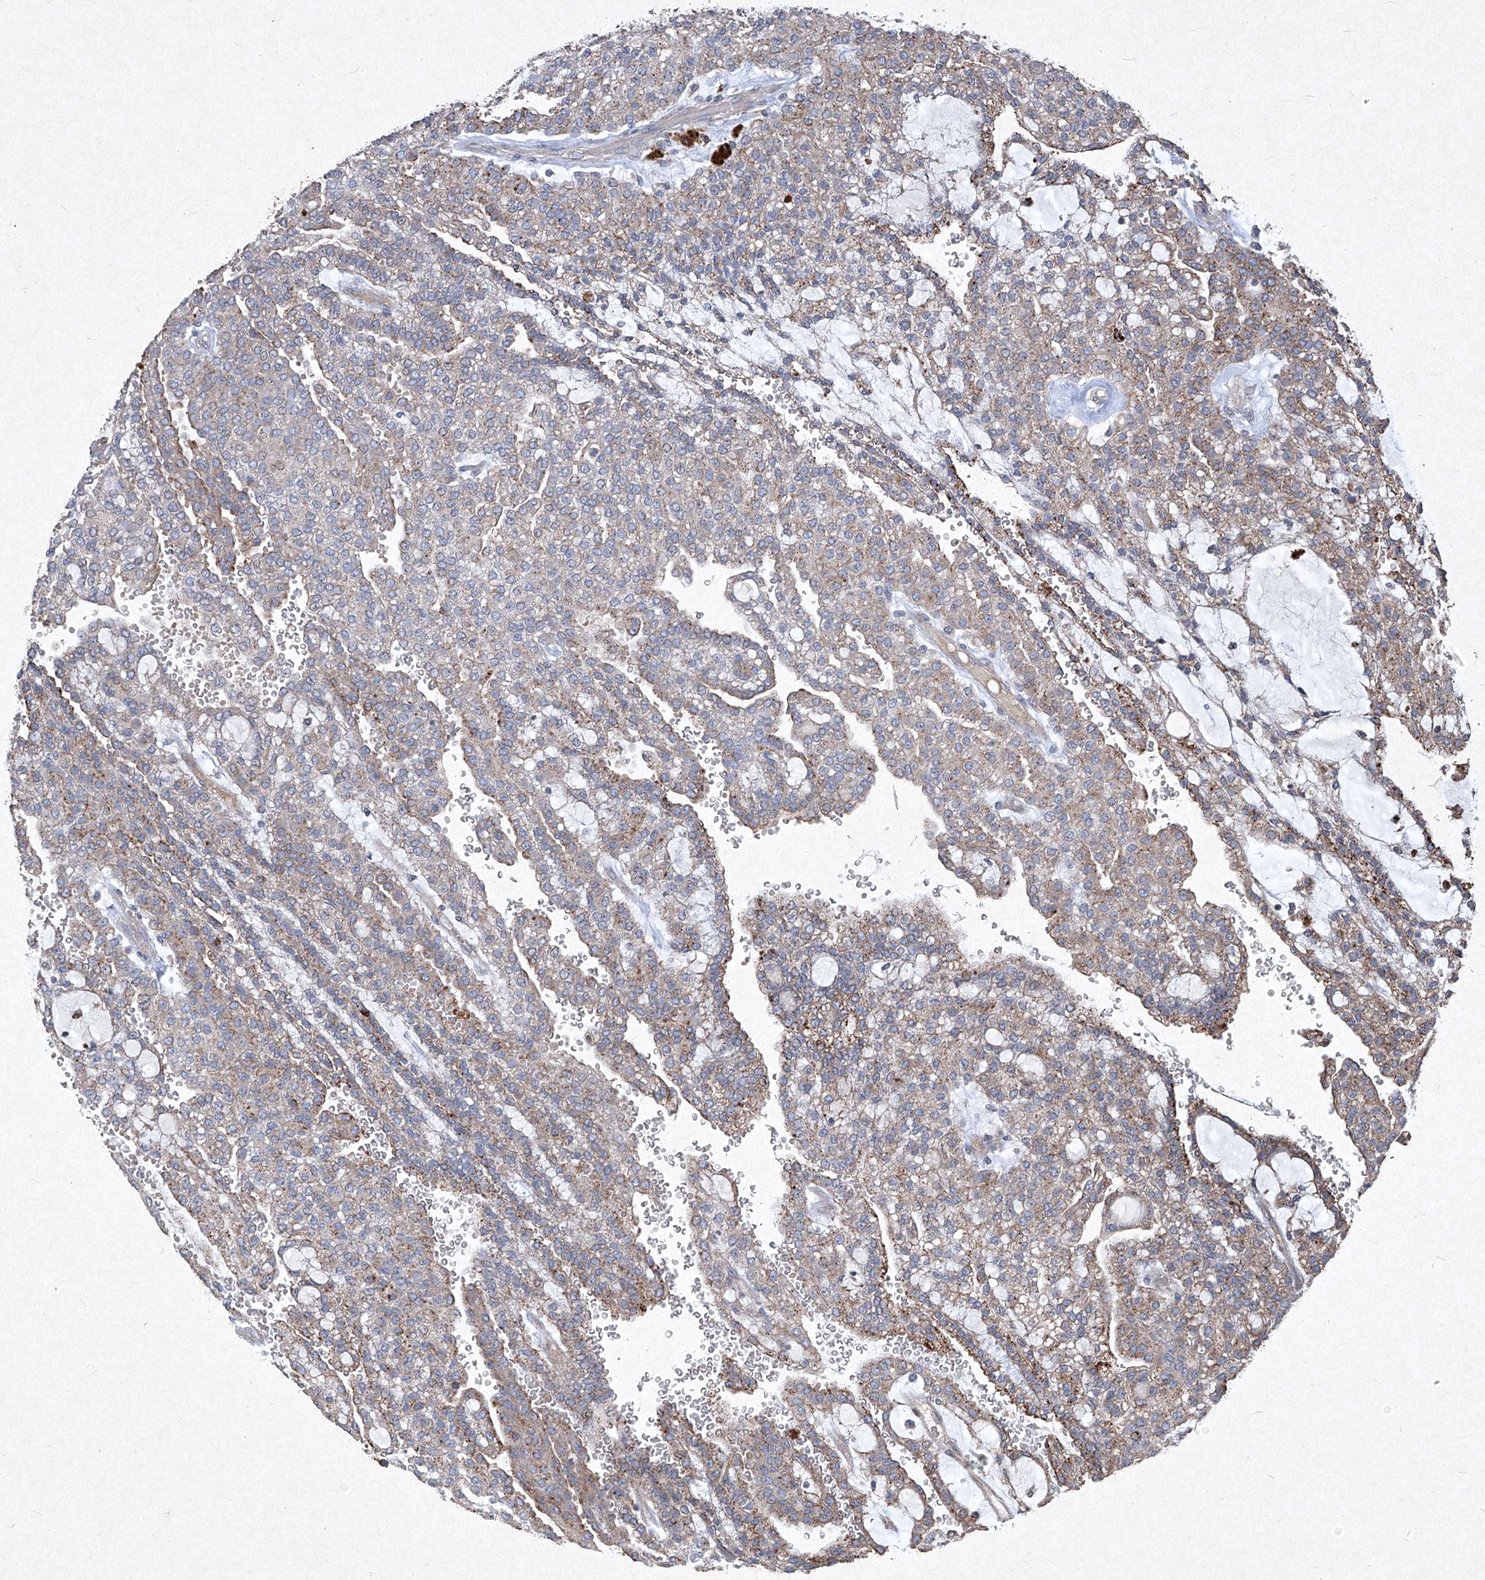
{"staining": {"intensity": "moderate", "quantity": "25%-75%", "location": "cytoplasmic/membranous"}, "tissue": "renal cancer", "cell_type": "Tumor cells", "image_type": "cancer", "snomed": [{"axis": "morphology", "description": "Adenocarcinoma, NOS"}, {"axis": "topography", "description": "Kidney"}], "caption": "Protein staining exhibits moderate cytoplasmic/membranous positivity in about 25%-75% of tumor cells in adenocarcinoma (renal).", "gene": "MED16", "patient": {"sex": "male", "age": 63}}